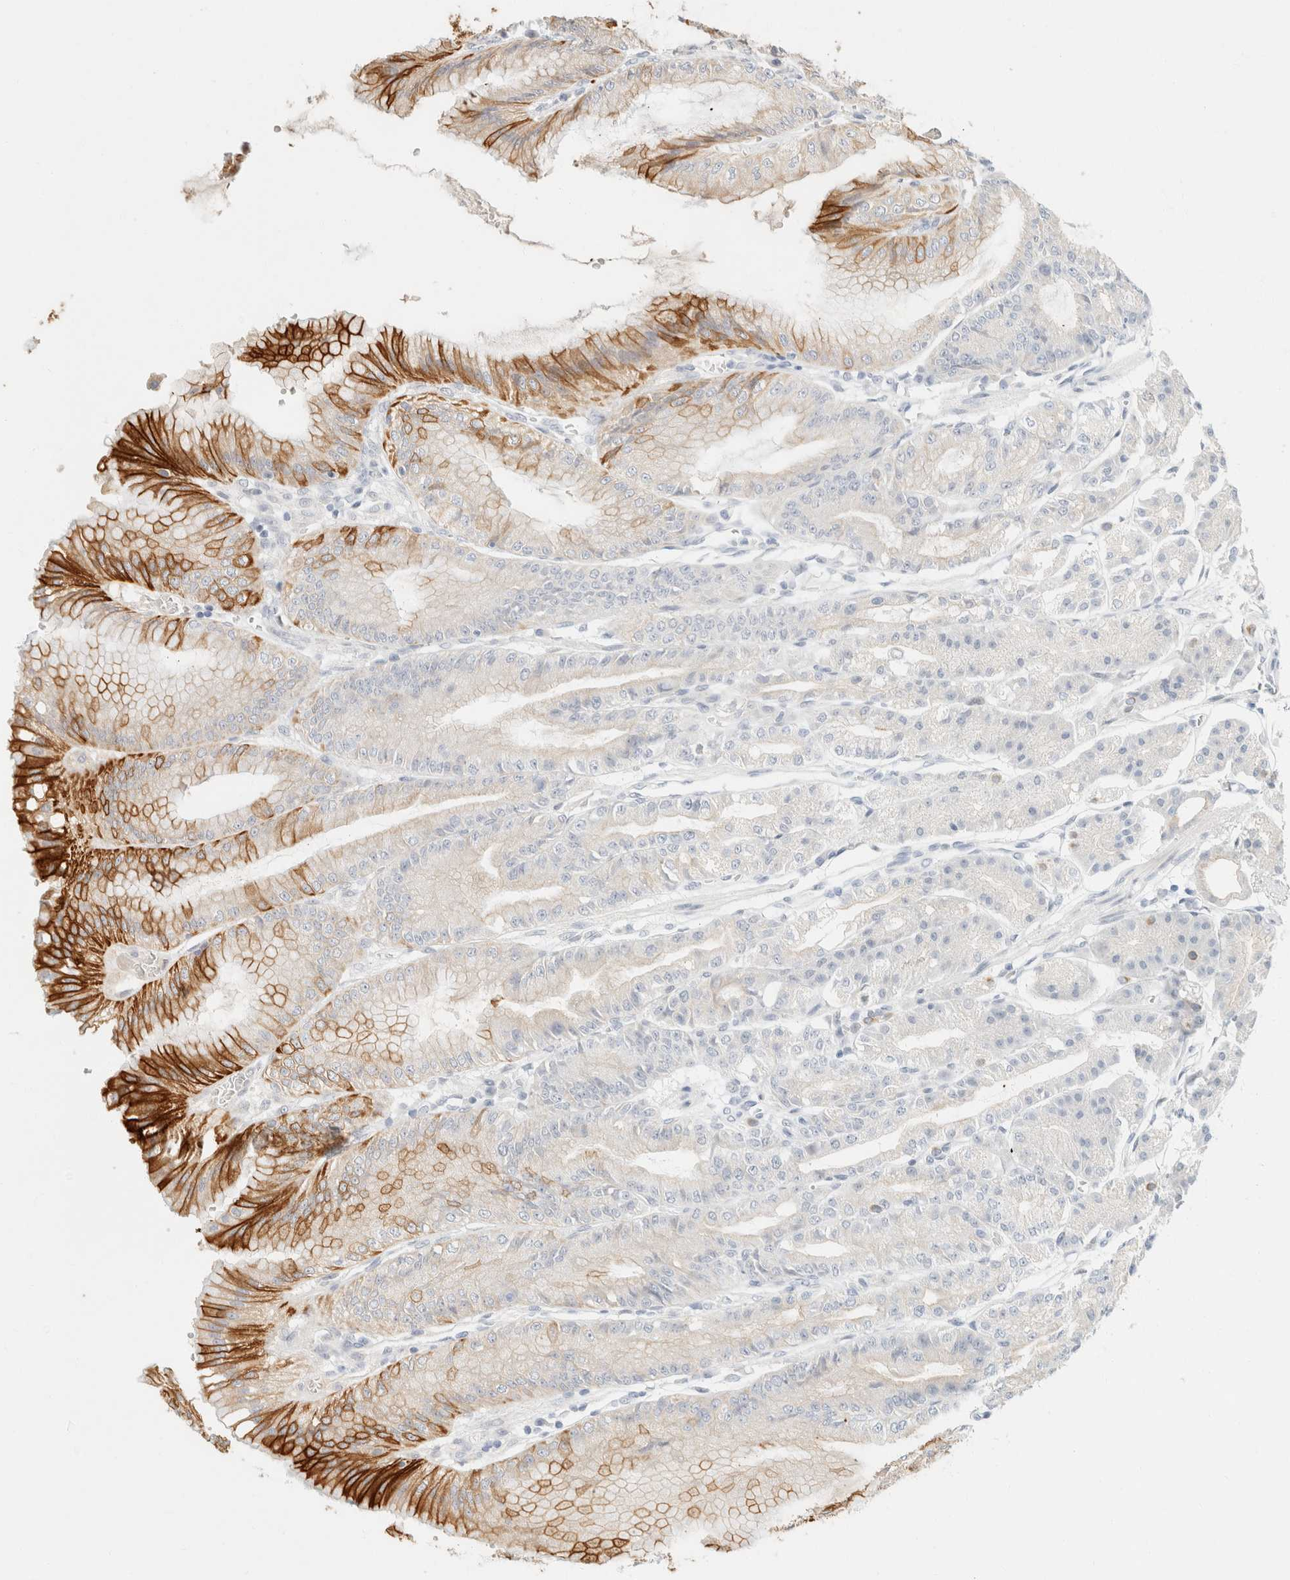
{"staining": {"intensity": "strong", "quantity": "<25%", "location": "cytoplasmic/membranous"}, "tissue": "stomach", "cell_type": "Glandular cells", "image_type": "normal", "snomed": [{"axis": "morphology", "description": "Normal tissue, NOS"}, {"axis": "topography", "description": "Stomach, lower"}], "caption": "Protein staining by immunohistochemistry (IHC) displays strong cytoplasmic/membranous staining in approximately <25% of glandular cells in unremarkable stomach.", "gene": "KRT20", "patient": {"sex": "male", "age": 71}}